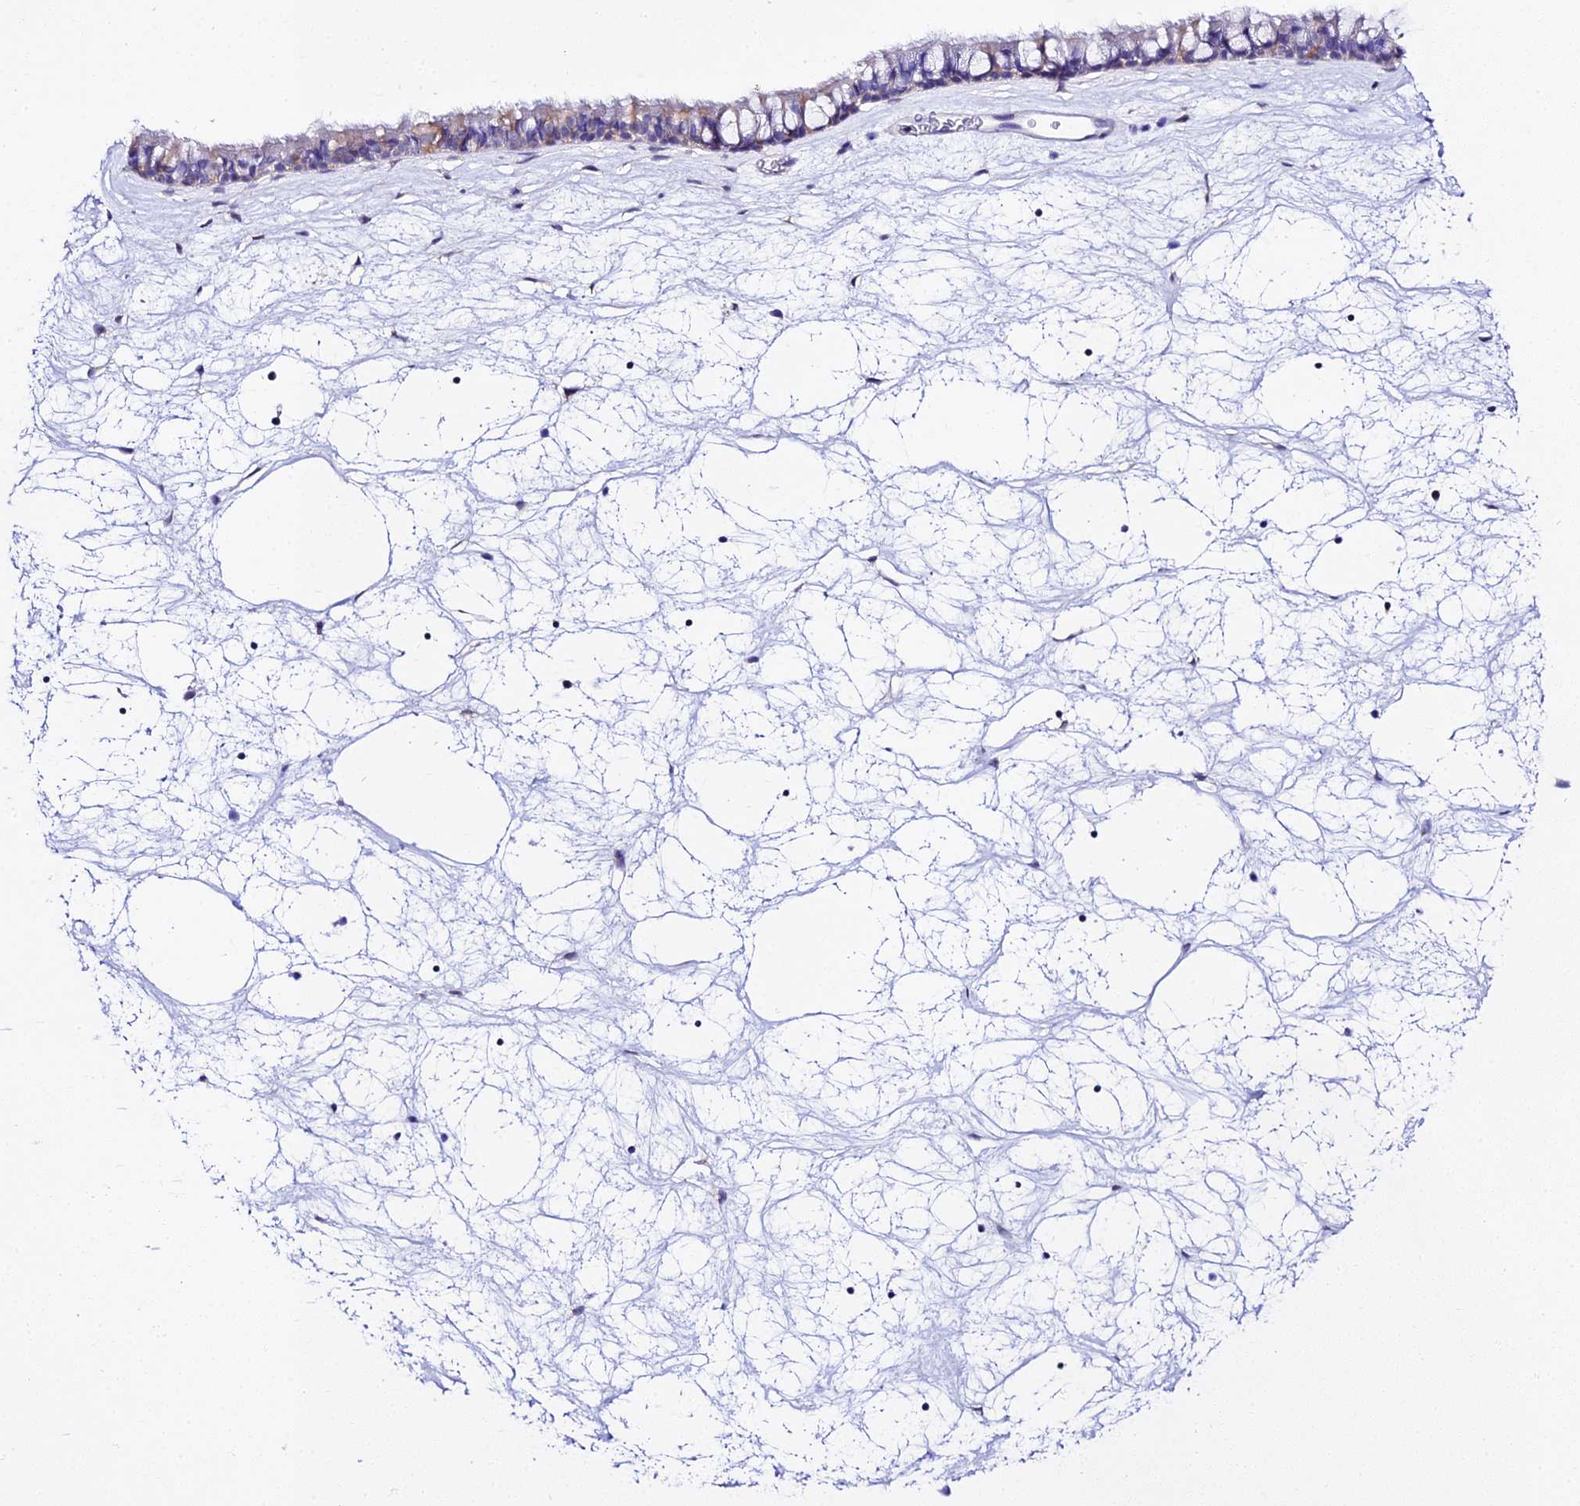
{"staining": {"intensity": "moderate", "quantity": "<25%", "location": "cytoplasmic/membranous"}, "tissue": "nasopharynx", "cell_type": "Respiratory epithelial cells", "image_type": "normal", "snomed": [{"axis": "morphology", "description": "Normal tissue, NOS"}, {"axis": "topography", "description": "Nasopharynx"}], "caption": "Respiratory epithelial cells demonstrate moderate cytoplasmic/membranous expression in approximately <25% of cells in normal nasopharynx. (DAB IHC, brown staining for protein, blue staining for nuclei).", "gene": "ATG16L2", "patient": {"sex": "male", "age": 64}}